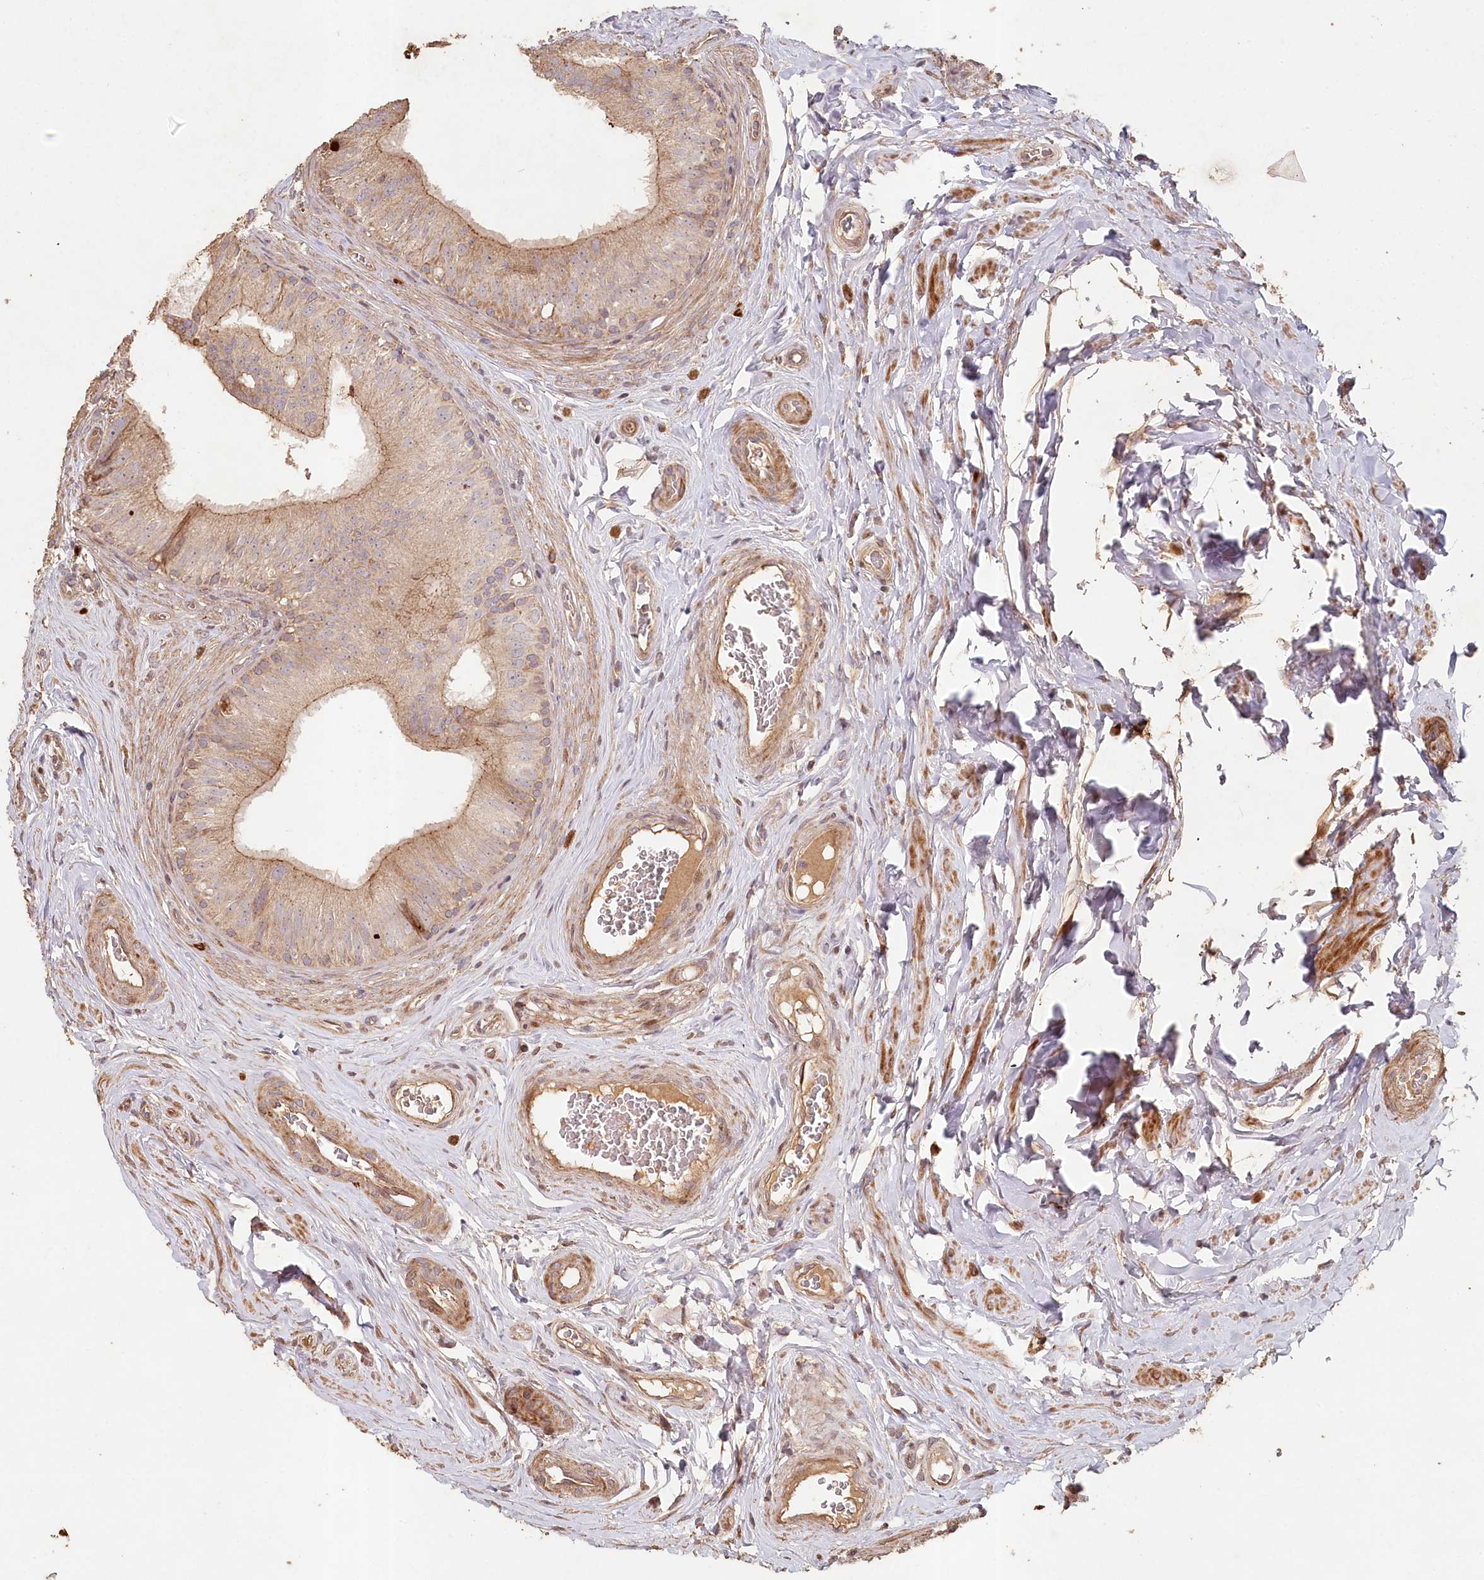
{"staining": {"intensity": "moderate", "quantity": ">75%", "location": "cytoplasmic/membranous"}, "tissue": "epididymis", "cell_type": "Glandular cells", "image_type": "normal", "snomed": [{"axis": "morphology", "description": "Normal tissue, NOS"}, {"axis": "topography", "description": "Epididymis"}], "caption": "An image of epididymis stained for a protein exhibits moderate cytoplasmic/membranous brown staining in glandular cells. The staining is performed using DAB brown chromogen to label protein expression. The nuclei are counter-stained blue using hematoxylin.", "gene": "HAL", "patient": {"sex": "male", "age": 46}}